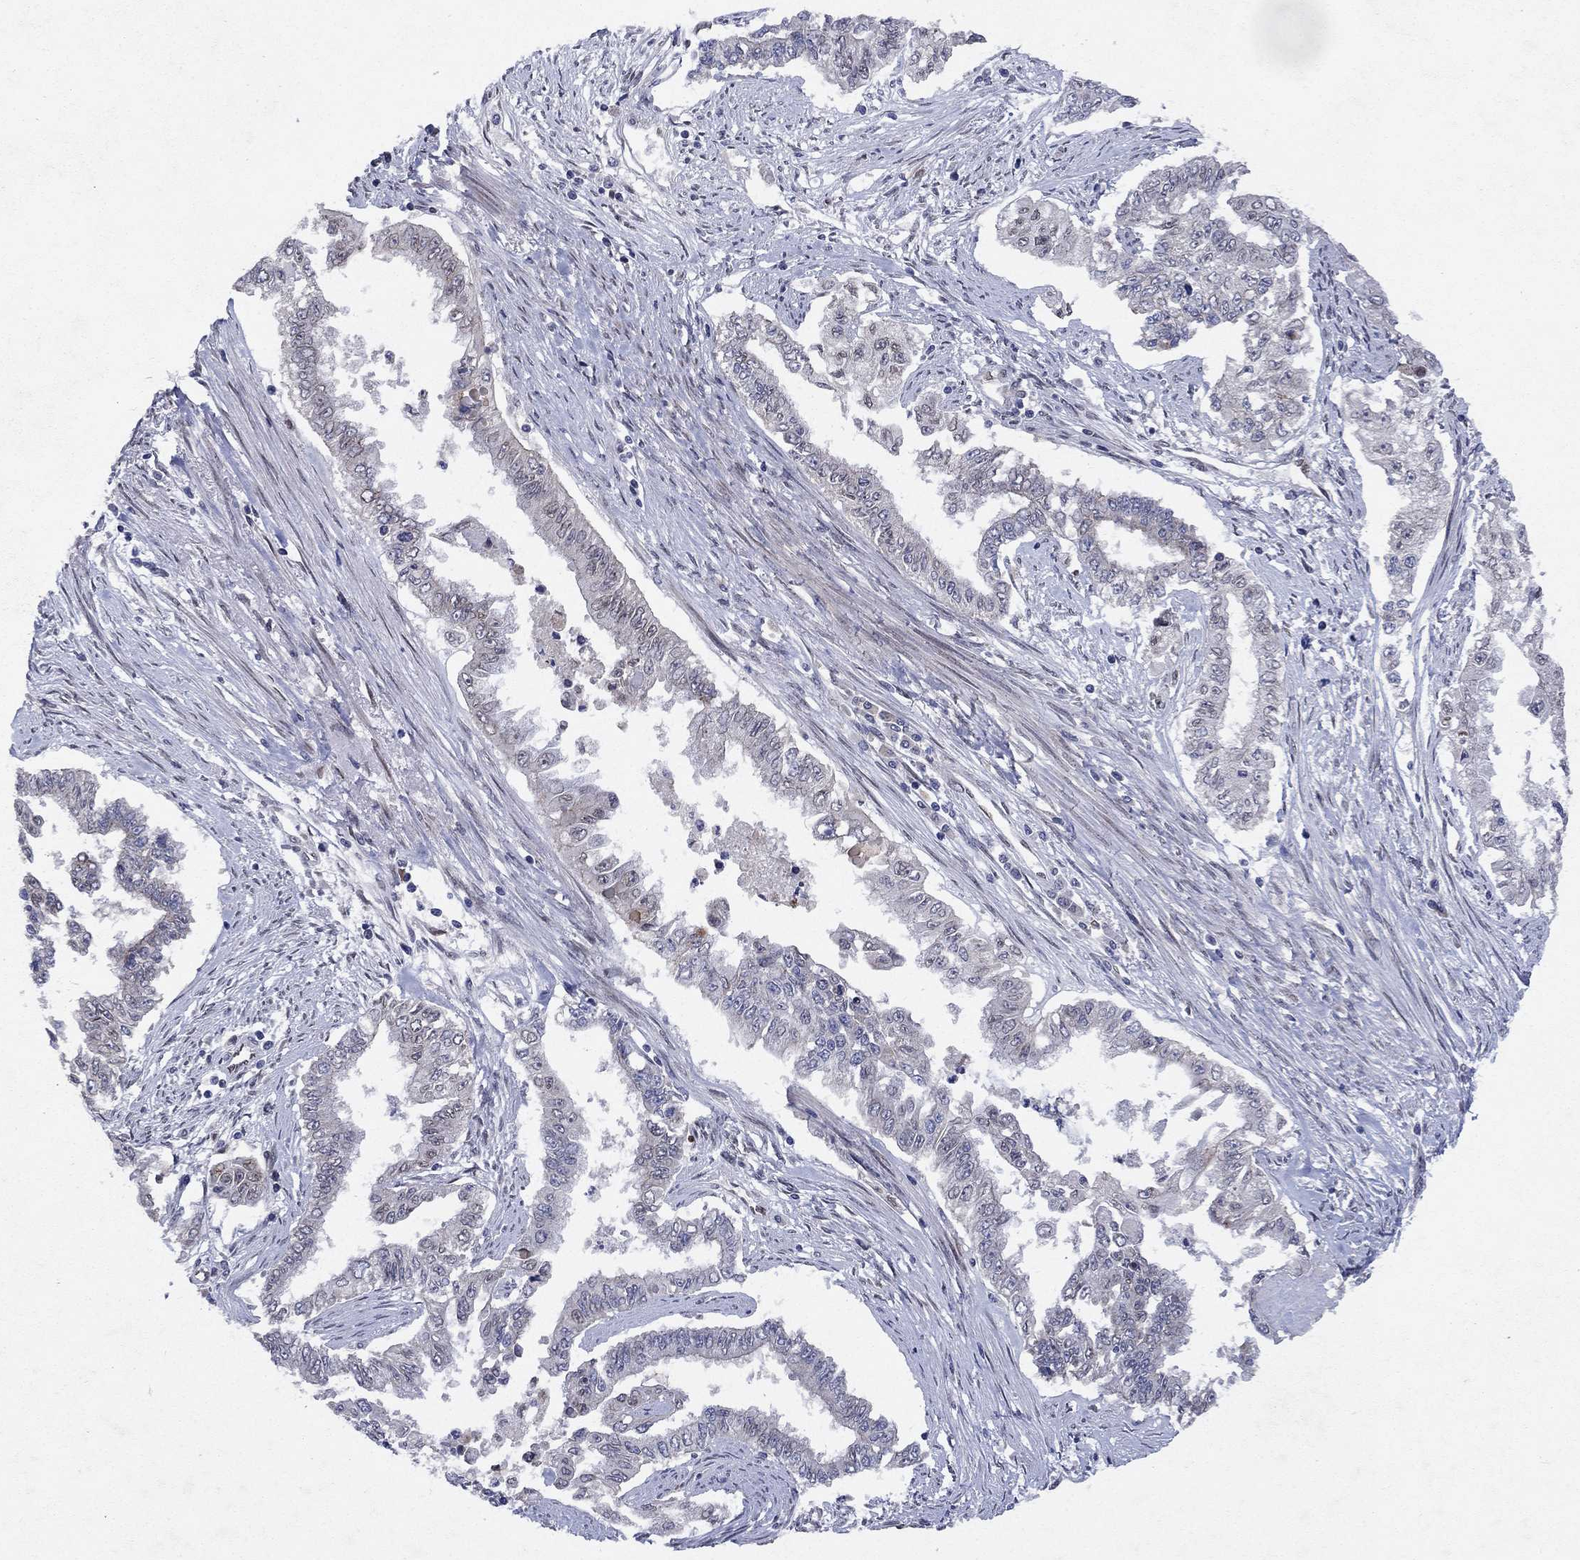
{"staining": {"intensity": "negative", "quantity": "none", "location": "none"}, "tissue": "endometrial cancer", "cell_type": "Tumor cells", "image_type": "cancer", "snomed": [{"axis": "morphology", "description": "Adenocarcinoma, NOS"}, {"axis": "topography", "description": "Uterus"}], "caption": "A high-resolution histopathology image shows IHC staining of adenocarcinoma (endometrial), which demonstrates no significant staining in tumor cells.", "gene": "EMC9", "patient": {"sex": "female", "age": 59}}